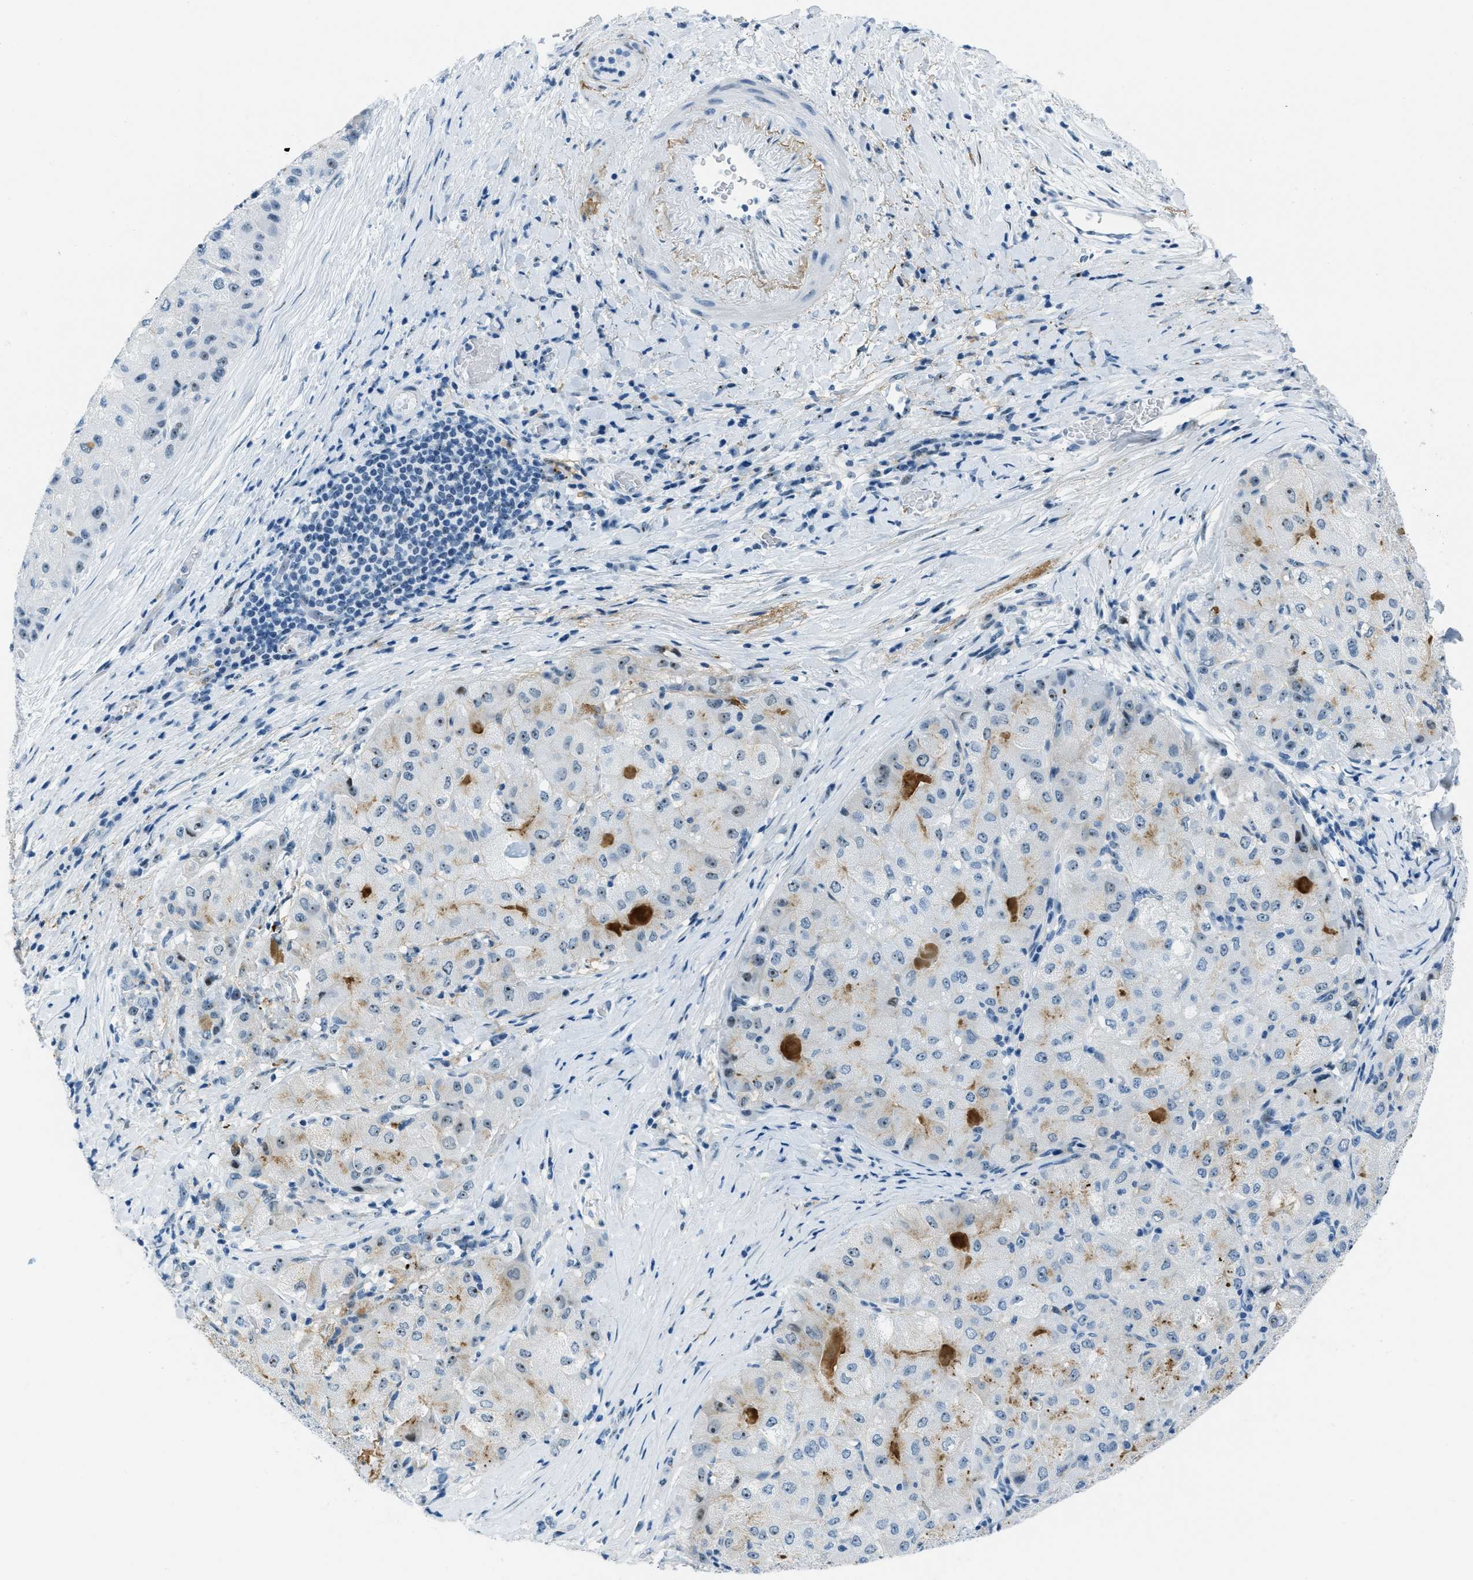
{"staining": {"intensity": "weak", "quantity": "25%-75%", "location": "cytoplasmic/membranous,nuclear"}, "tissue": "liver cancer", "cell_type": "Tumor cells", "image_type": "cancer", "snomed": [{"axis": "morphology", "description": "Carcinoma, Hepatocellular, NOS"}, {"axis": "topography", "description": "Liver"}], "caption": "Weak cytoplasmic/membranous and nuclear expression for a protein is seen in about 25%-75% of tumor cells of liver cancer using immunohistochemistry (IHC).", "gene": "PLA2G2A", "patient": {"sex": "male", "age": 80}}